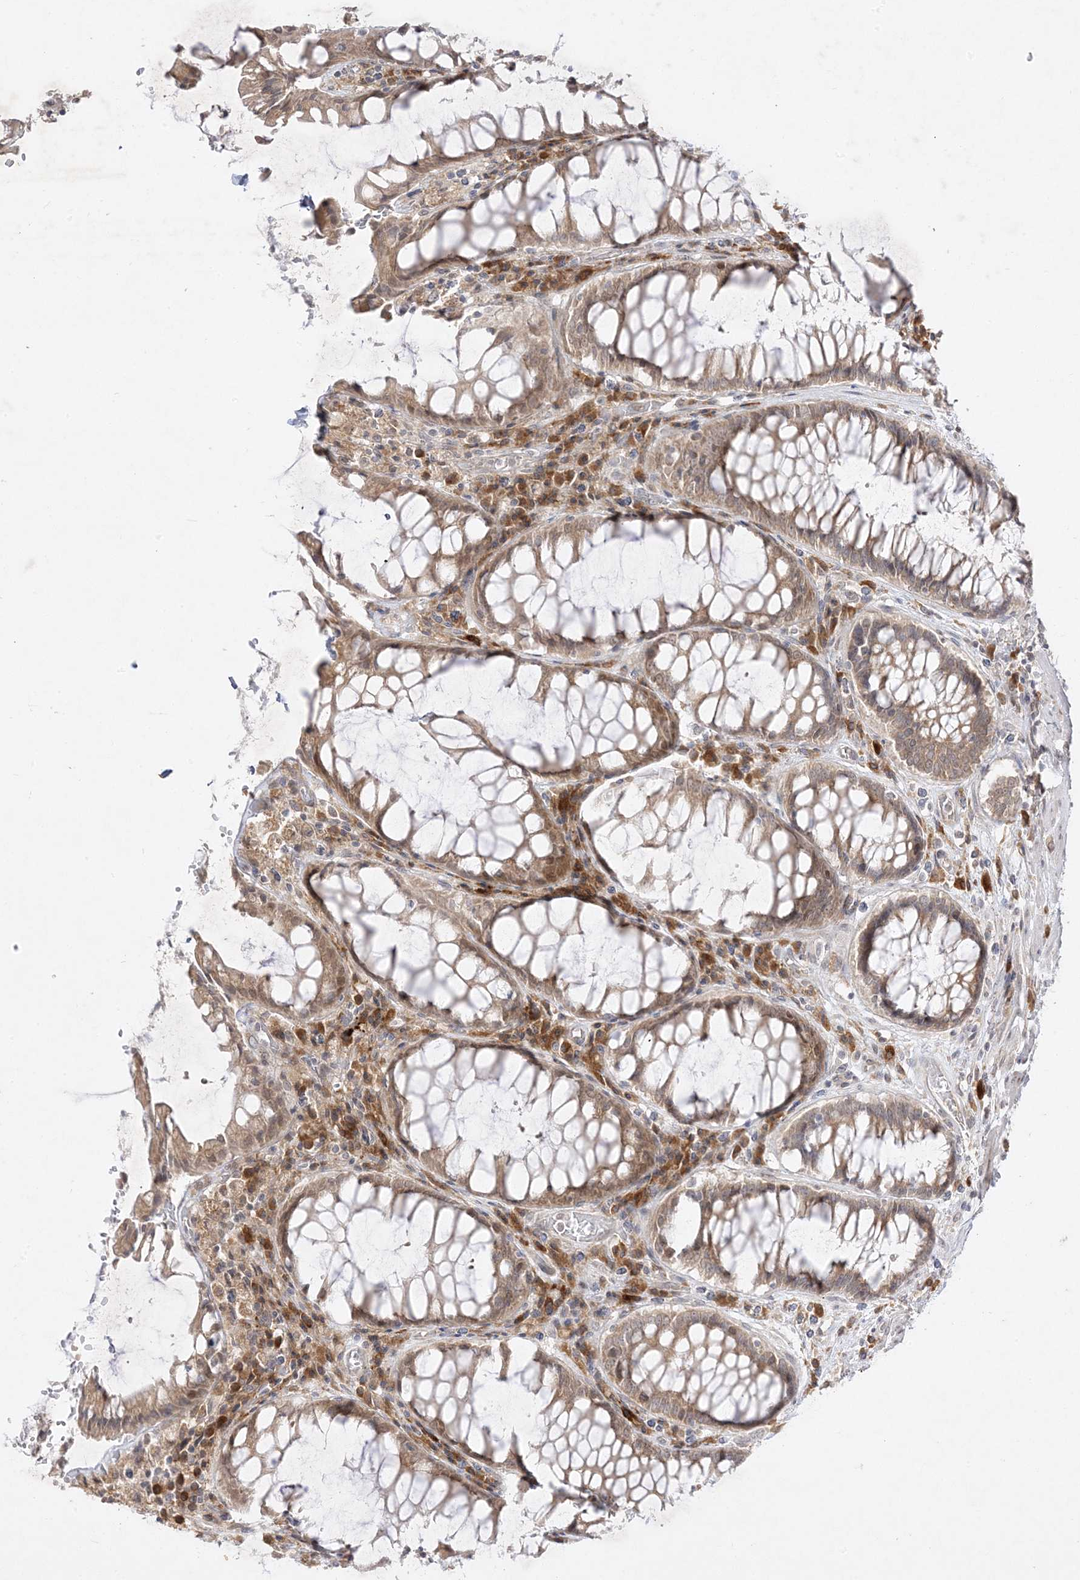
{"staining": {"intensity": "moderate", "quantity": ">75%", "location": "cytoplasmic/membranous"}, "tissue": "rectum", "cell_type": "Glandular cells", "image_type": "normal", "snomed": [{"axis": "morphology", "description": "Normal tissue, NOS"}, {"axis": "topography", "description": "Rectum"}], "caption": "Immunohistochemistry of benign human rectum exhibits medium levels of moderate cytoplasmic/membranous expression in about >75% of glandular cells.", "gene": "C2CD2", "patient": {"sex": "male", "age": 64}}